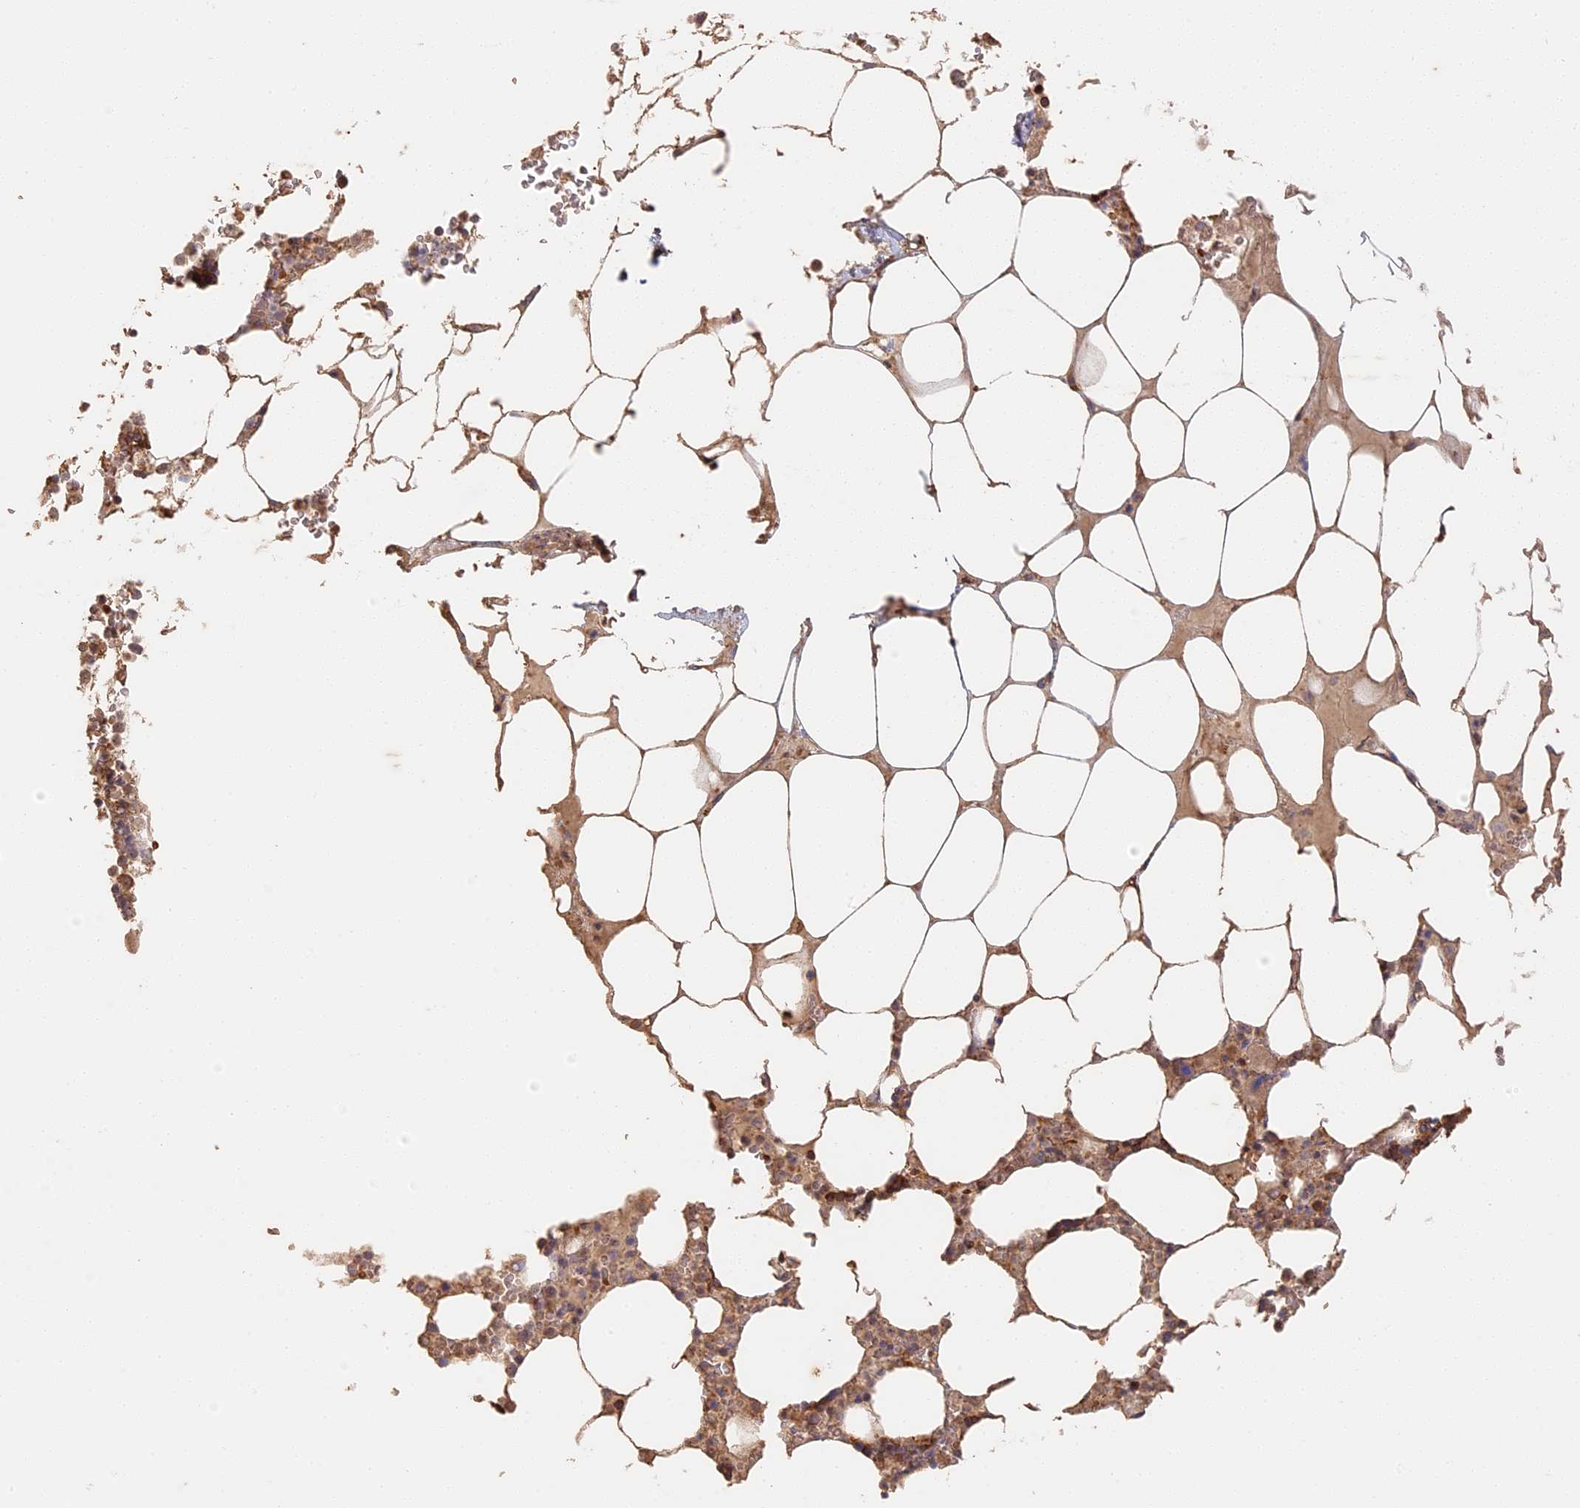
{"staining": {"intensity": "moderate", "quantity": "<25%", "location": "cytoplasmic/membranous"}, "tissue": "bone marrow", "cell_type": "Hematopoietic cells", "image_type": "normal", "snomed": [{"axis": "morphology", "description": "Normal tissue, NOS"}, {"axis": "topography", "description": "Bone marrow"}], "caption": "Normal bone marrow shows moderate cytoplasmic/membranous positivity in about <25% of hematopoietic cells The protein is stained brown, and the nuclei are stained in blue (DAB (3,3'-diaminobenzidine) IHC with brightfield microscopy, high magnification)..", "gene": "STX16", "patient": {"sex": "male", "age": 64}}